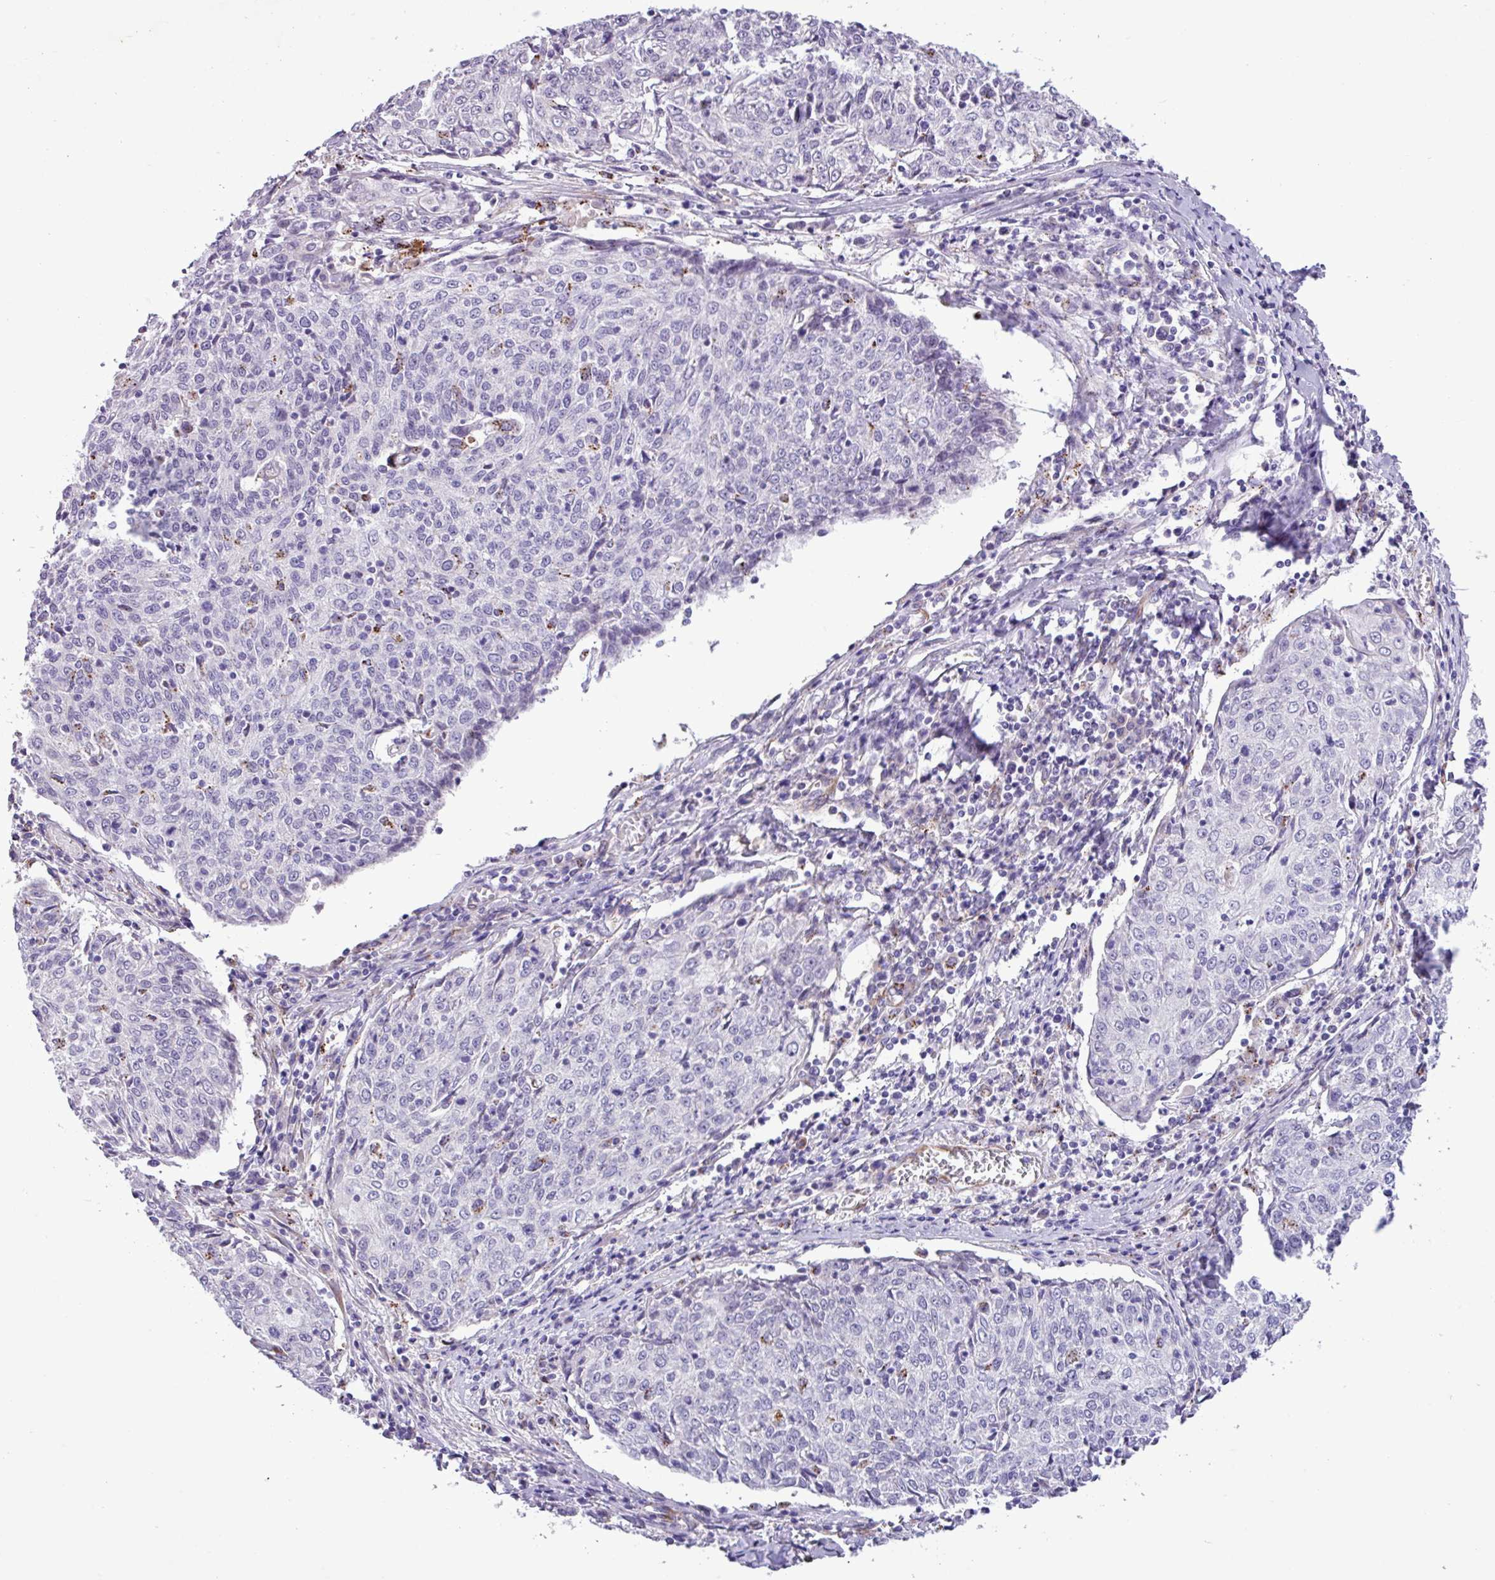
{"staining": {"intensity": "negative", "quantity": "none", "location": "none"}, "tissue": "cervical cancer", "cell_type": "Tumor cells", "image_type": "cancer", "snomed": [{"axis": "morphology", "description": "Squamous cell carcinoma, NOS"}, {"axis": "topography", "description": "Cervix"}], "caption": "This micrograph is of cervical squamous cell carcinoma stained with immunohistochemistry (IHC) to label a protein in brown with the nuclei are counter-stained blue. There is no positivity in tumor cells.", "gene": "CD248", "patient": {"sex": "female", "age": 48}}